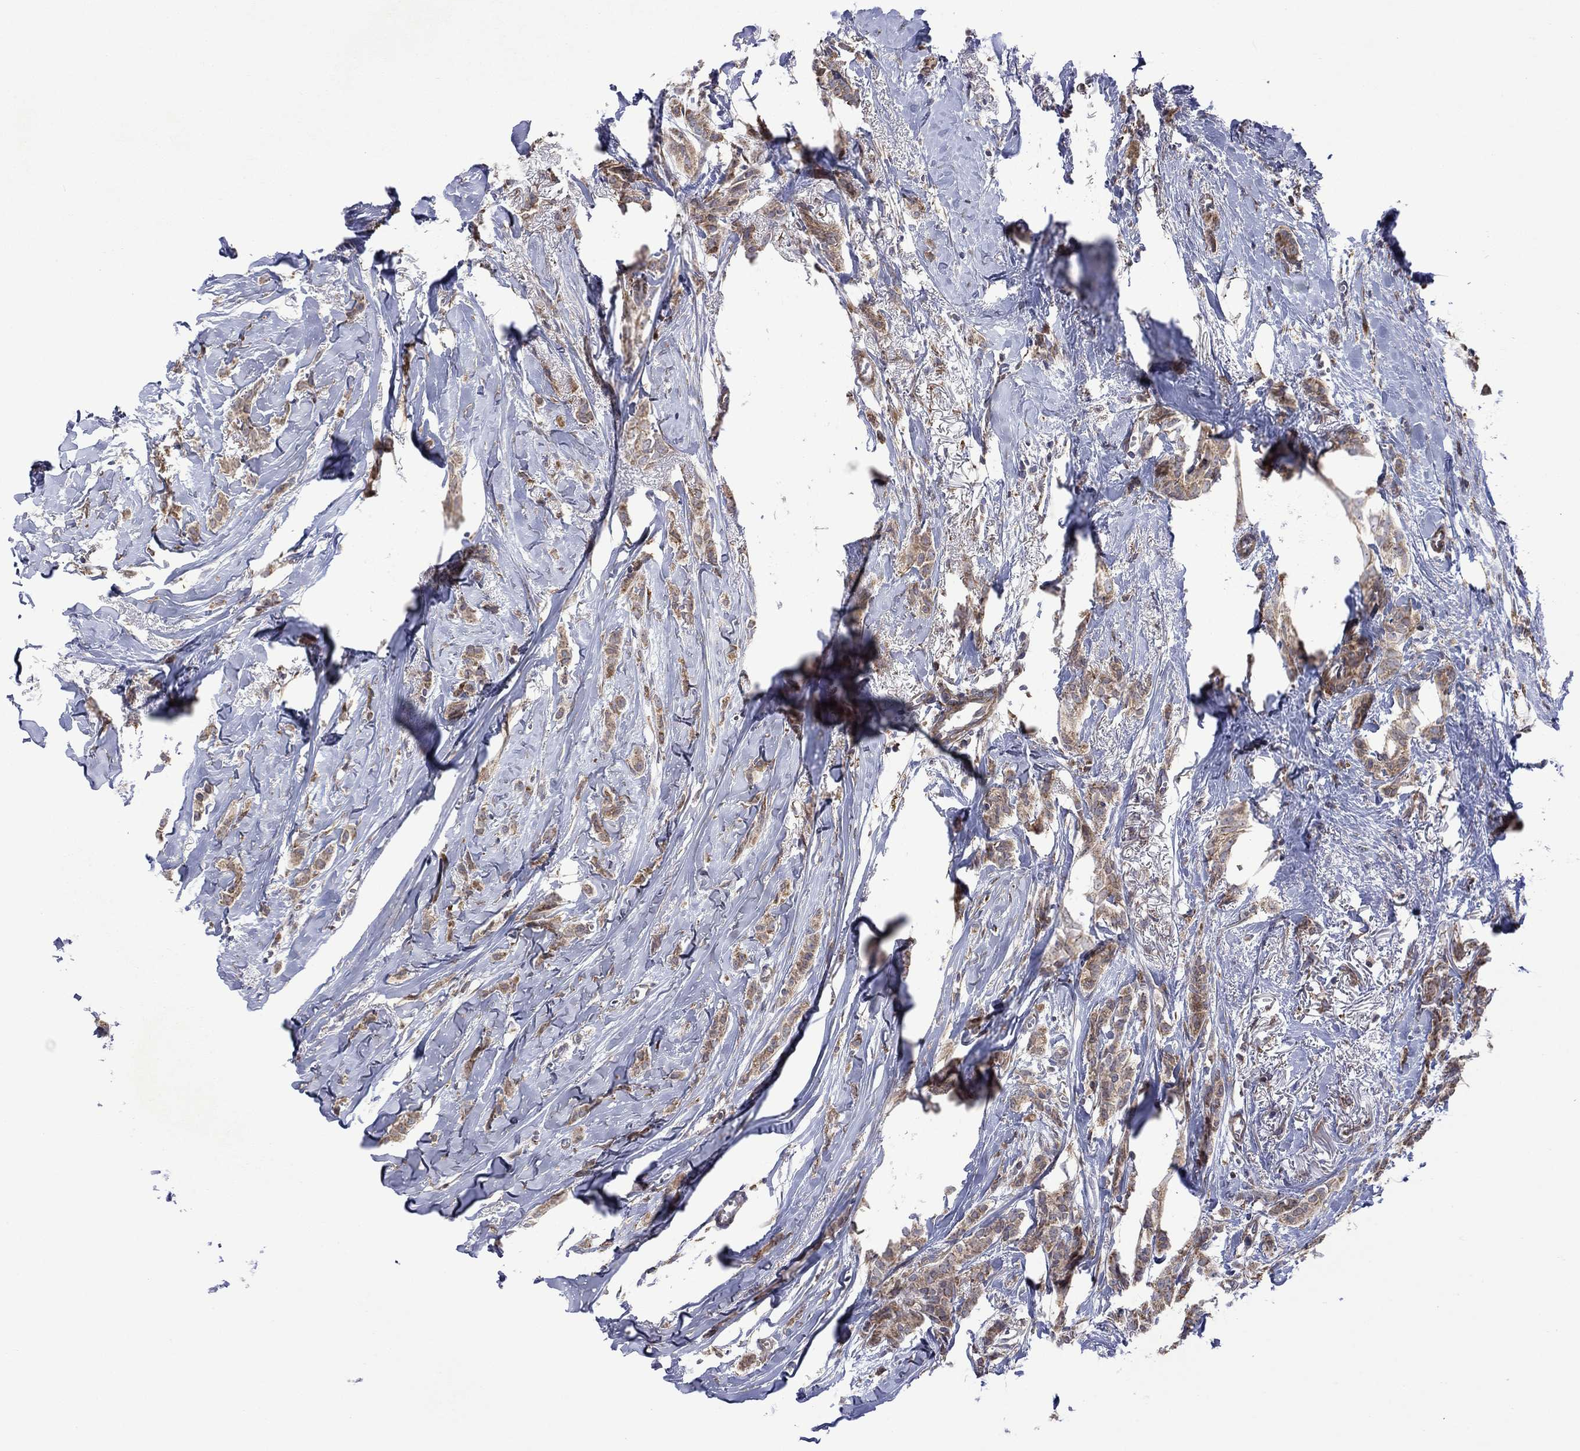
{"staining": {"intensity": "moderate", "quantity": ">75%", "location": "cytoplasmic/membranous"}, "tissue": "breast cancer", "cell_type": "Tumor cells", "image_type": "cancer", "snomed": [{"axis": "morphology", "description": "Duct carcinoma"}, {"axis": "topography", "description": "Breast"}], "caption": "Immunohistochemistry (IHC) (DAB (3,3'-diaminobenzidine)) staining of infiltrating ductal carcinoma (breast) displays moderate cytoplasmic/membranous protein staining in about >75% of tumor cells.", "gene": "FURIN", "patient": {"sex": "female", "age": 85}}